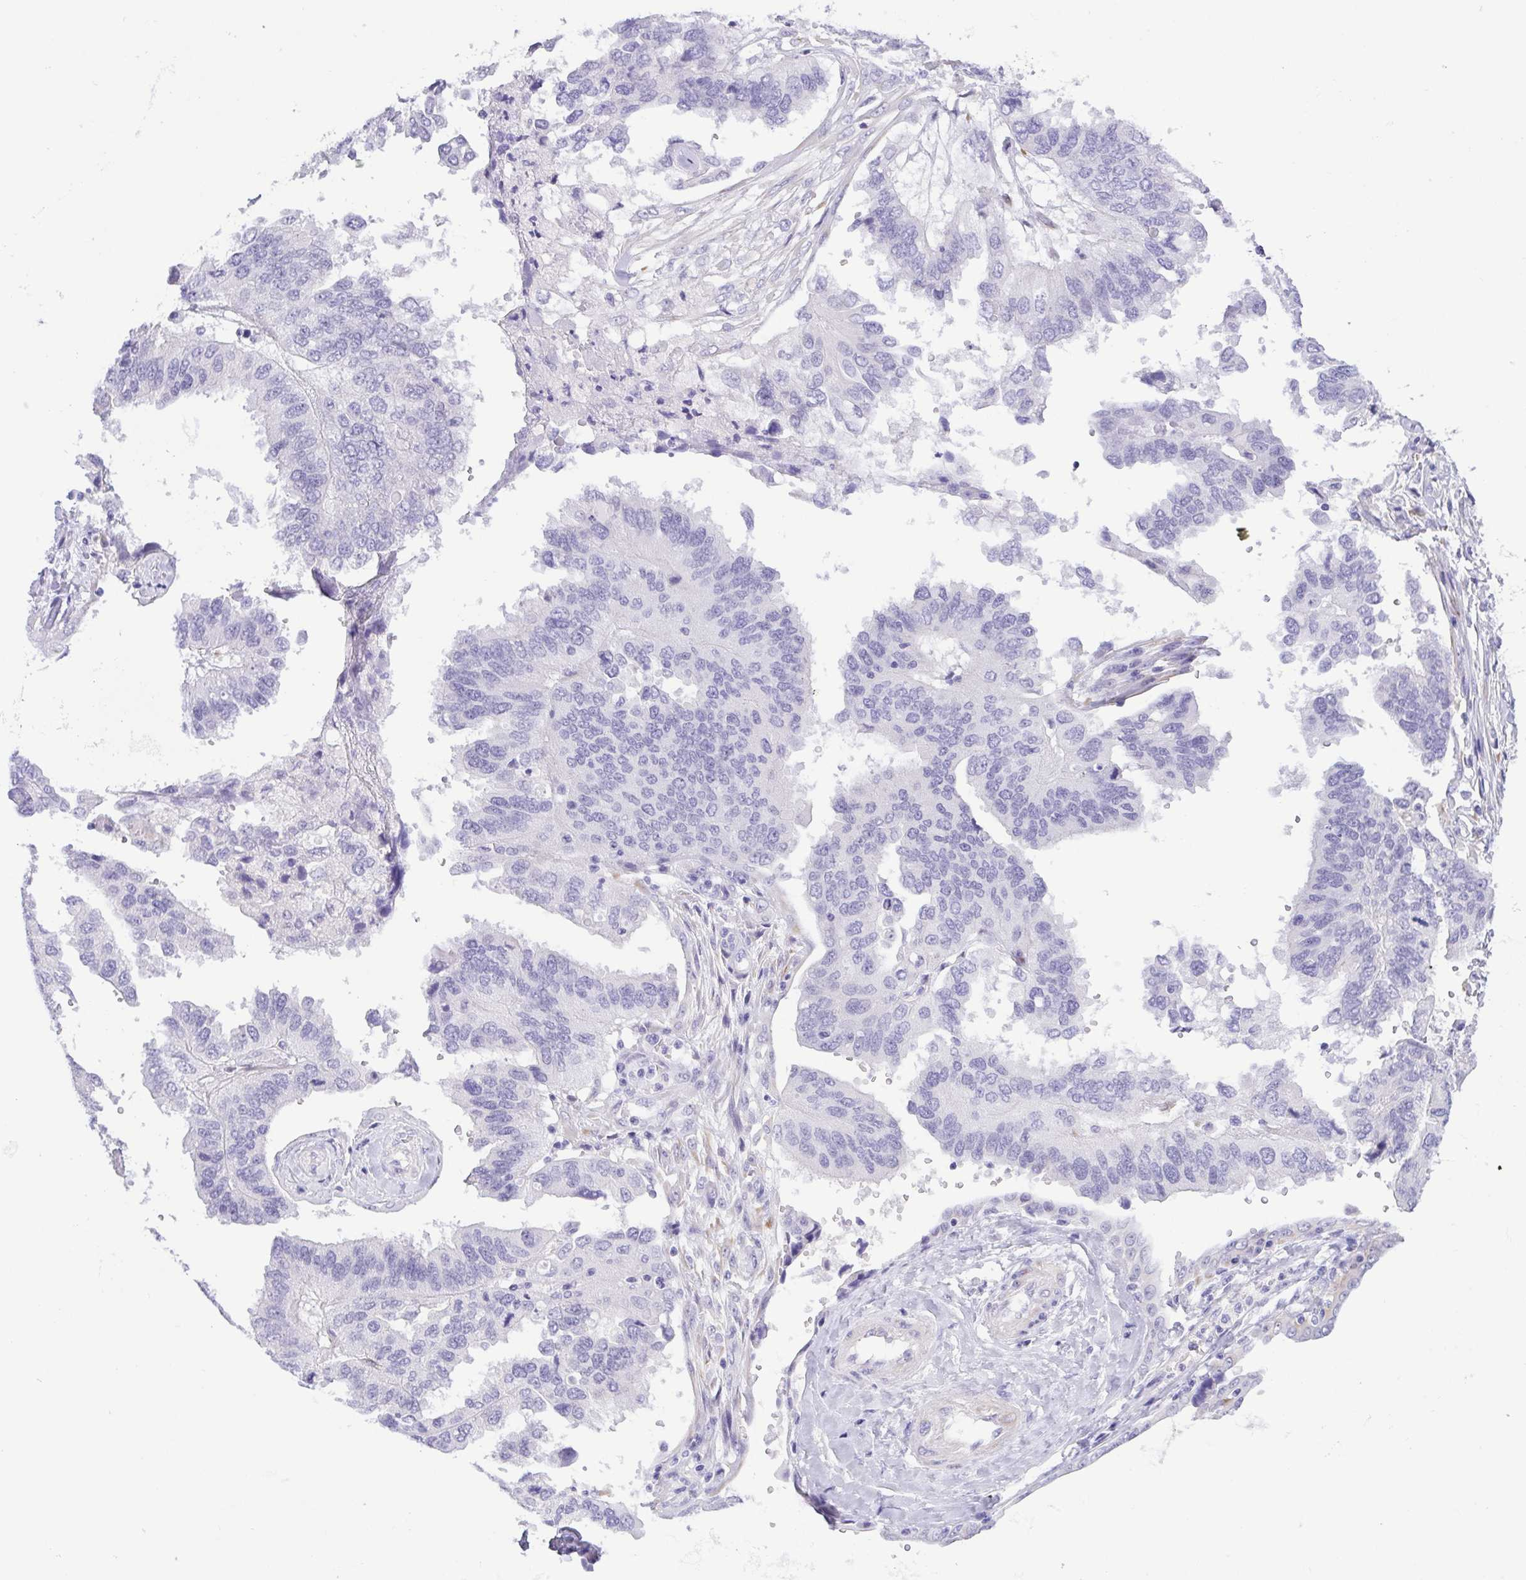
{"staining": {"intensity": "negative", "quantity": "none", "location": "none"}, "tissue": "ovarian cancer", "cell_type": "Tumor cells", "image_type": "cancer", "snomed": [{"axis": "morphology", "description": "Cystadenocarcinoma, serous, NOS"}, {"axis": "topography", "description": "Ovary"}], "caption": "Immunohistochemical staining of serous cystadenocarcinoma (ovarian) demonstrates no significant staining in tumor cells. (Stains: DAB immunohistochemistry (IHC) with hematoxylin counter stain, Microscopy: brightfield microscopy at high magnification).", "gene": "MYL7", "patient": {"sex": "female", "age": 79}}